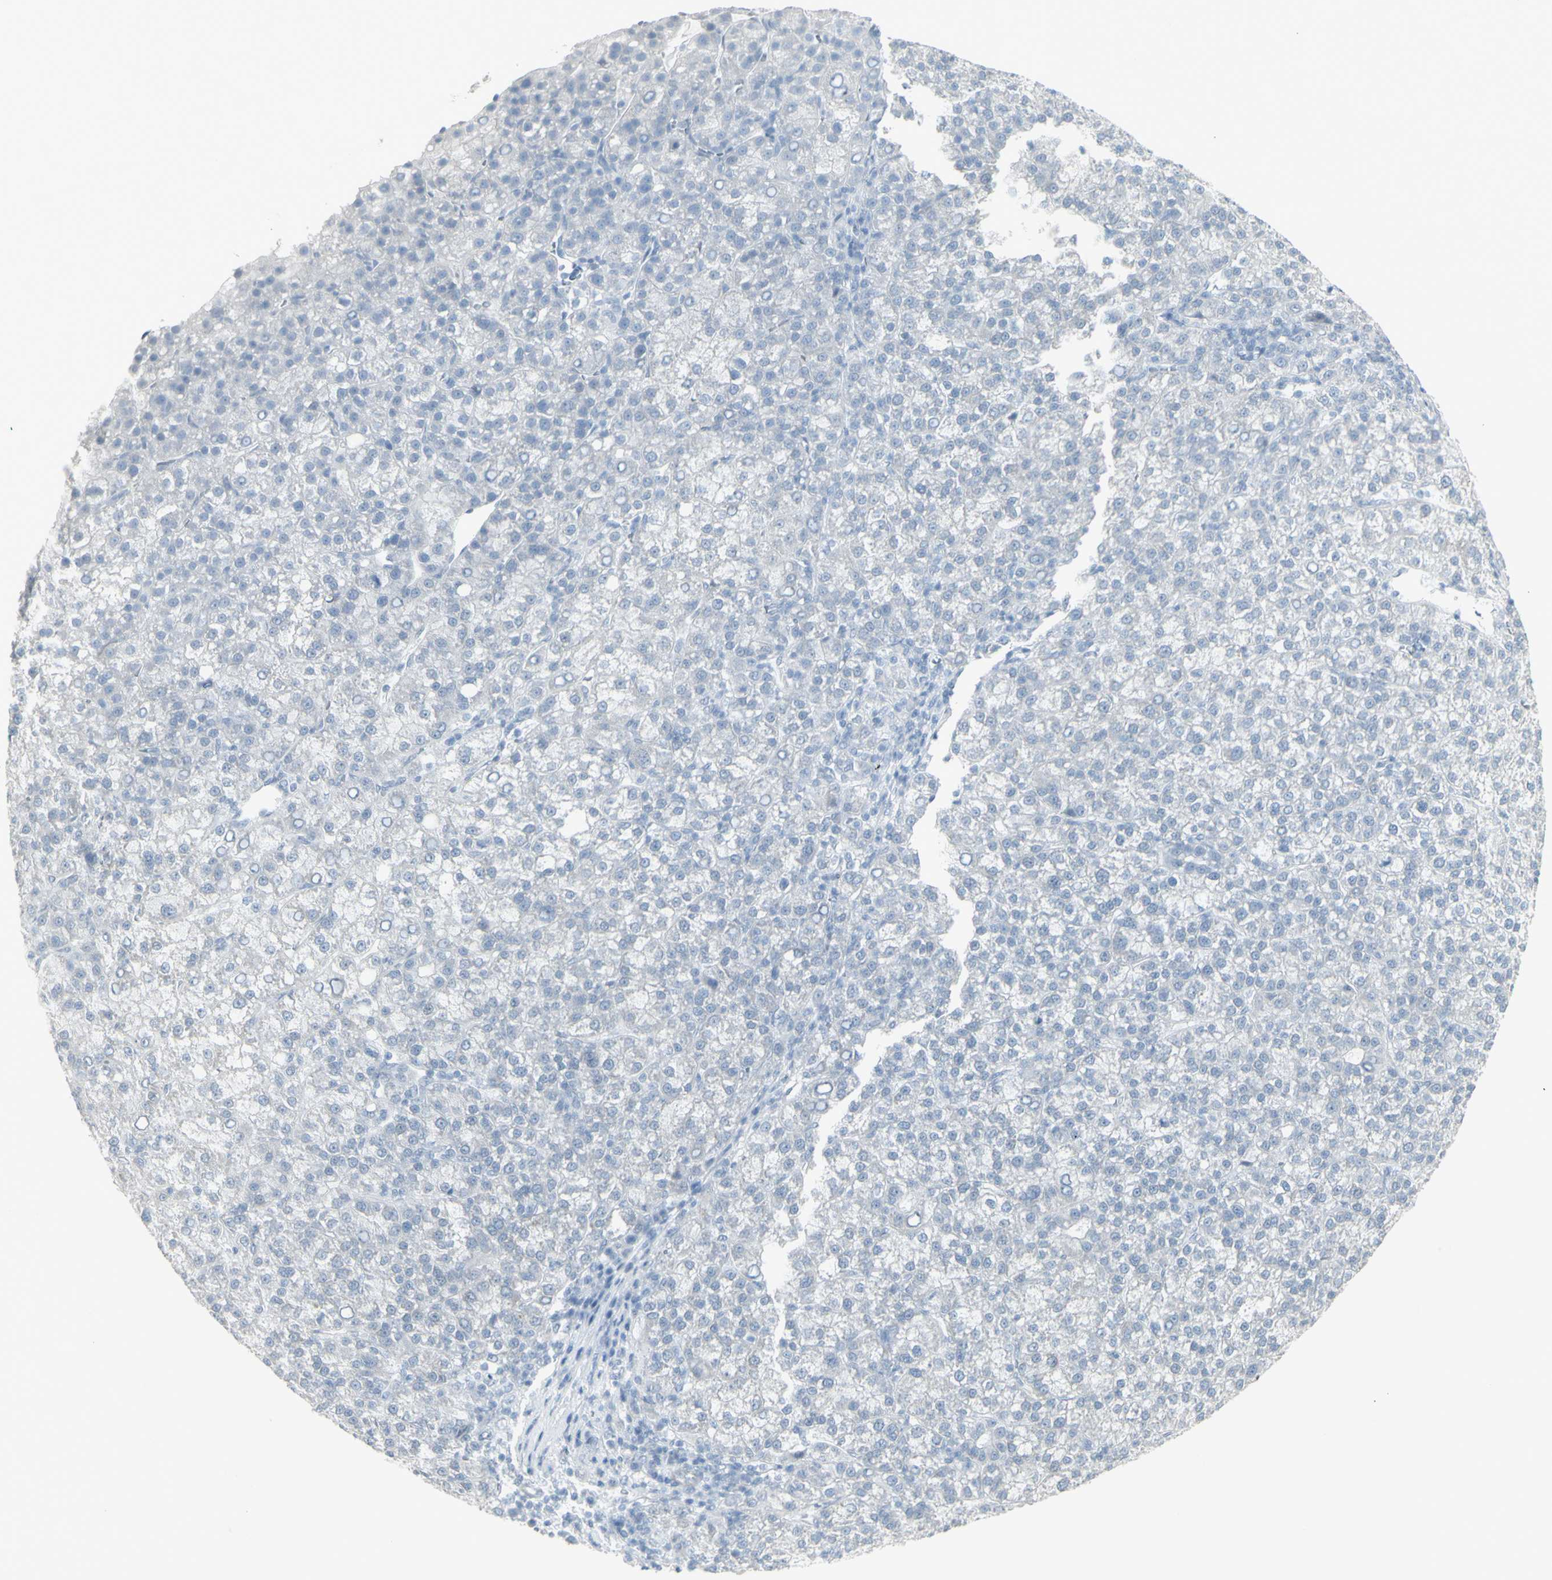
{"staining": {"intensity": "negative", "quantity": "none", "location": "none"}, "tissue": "liver cancer", "cell_type": "Tumor cells", "image_type": "cancer", "snomed": [{"axis": "morphology", "description": "Carcinoma, Hepatocellular, NOS"}, {"axis": "topography", "description": "Liver"}], "caption": "Tumor cells are negative for brown protein staining in liver hepatocellular carcinoma.", "gene": "YBX2", "patient": {"sex": "female", "age": 58}}